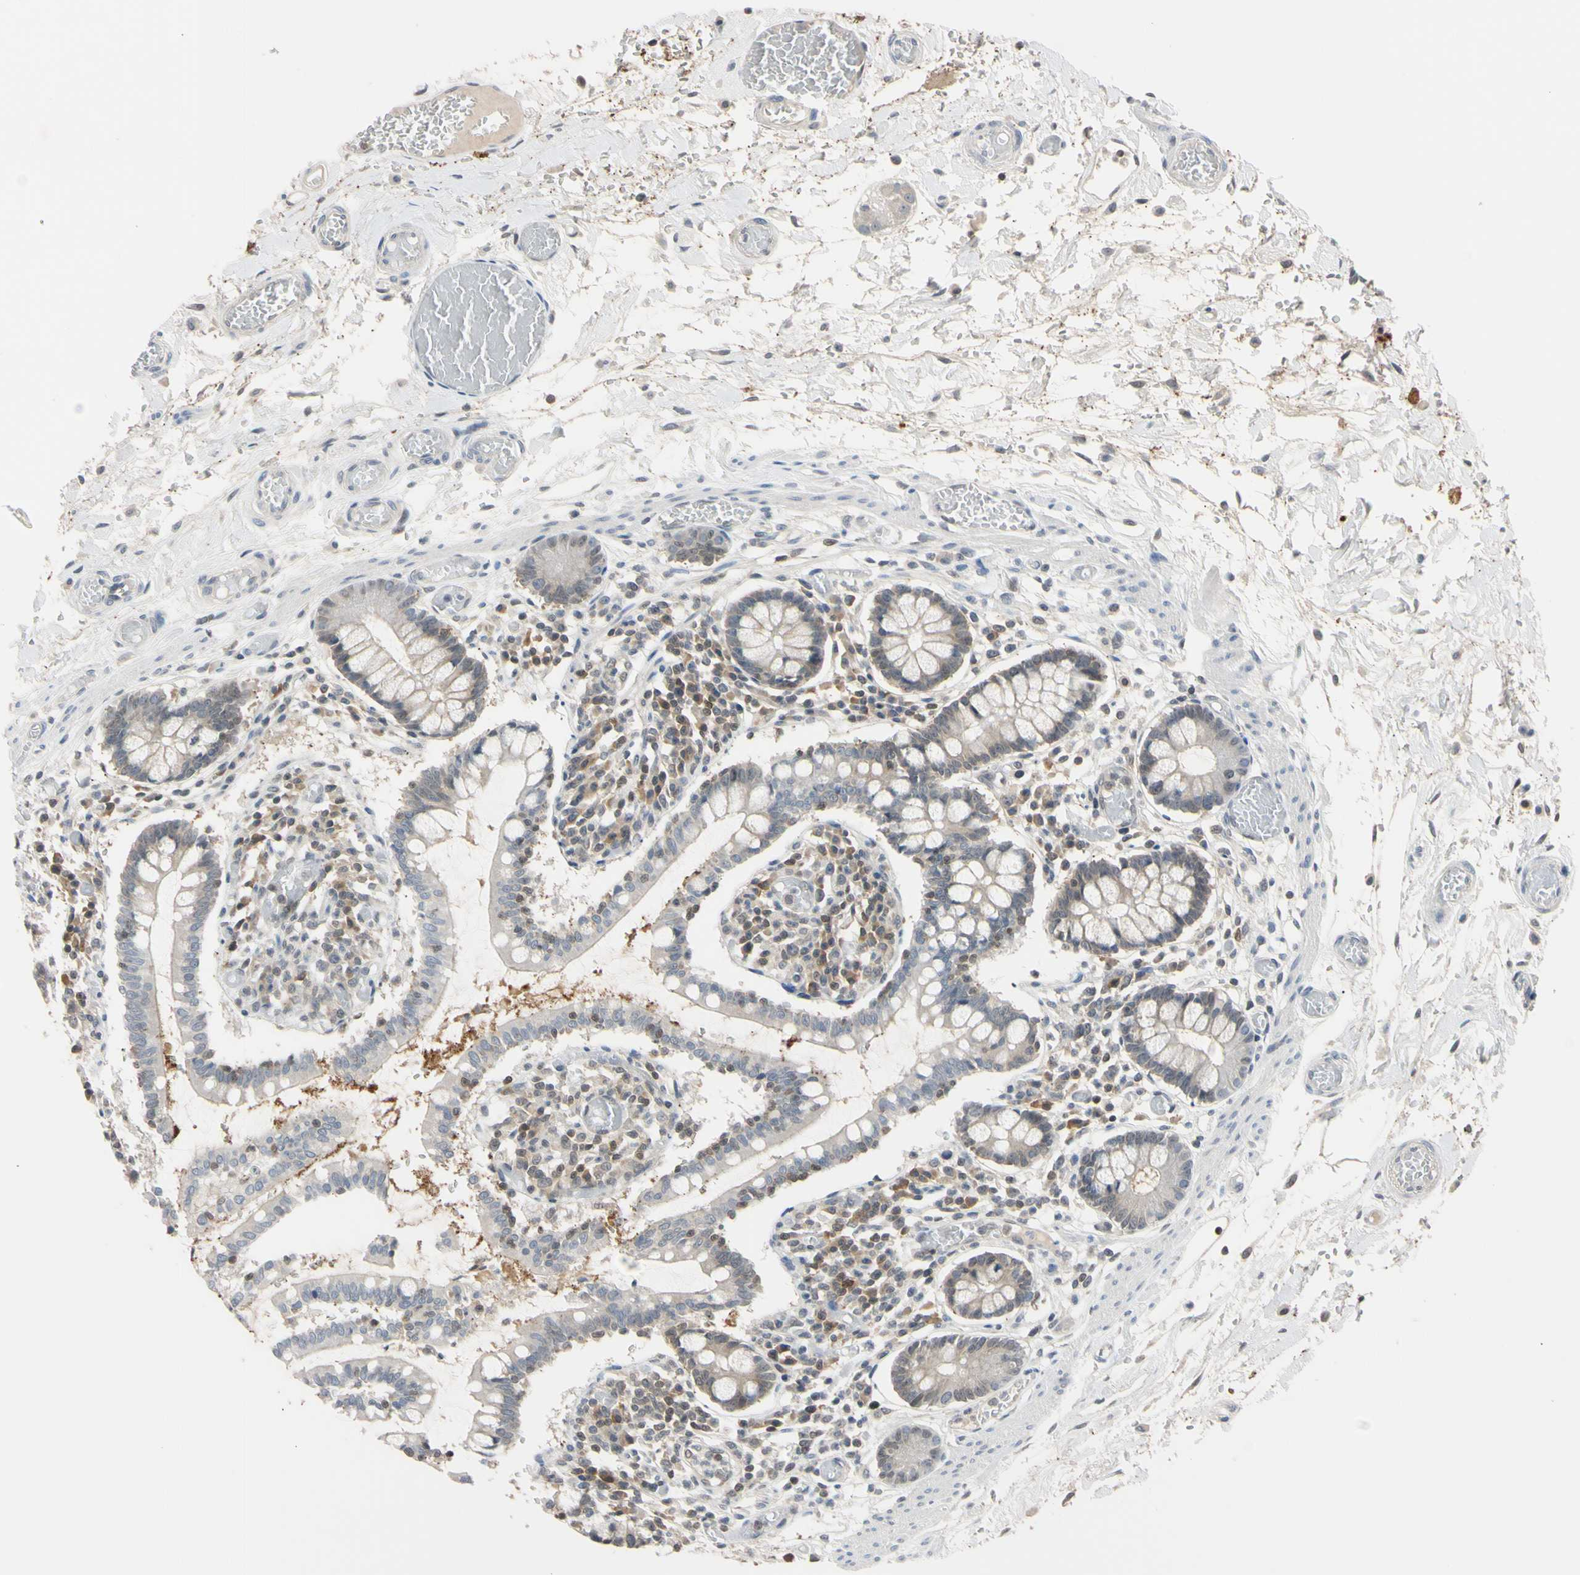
{"staining": {"intensity": "weak", "quantity": ">75%", "location": "cytoplasmic/membranous"}, "tissue": "small intestine", "cell_type": "Glandular cells", "image_type": "normal", "snomed": [{"axis": "morphology", "description": "Normal tissue, NOS"}, {"axis": "topography", "description": "Small intestine"}], "caption": "Immunohistochemical staining of benign small intestine exhibits weak cytoplasmic/membranous protein expression in about >75% of glandular cells. Using DAB (brown) and hematoxylin (blue) stains, captured at high magnification using brightfield microscopy.", "gene": "UBE2I", "patient": {"sex": "female", "age": 61}}